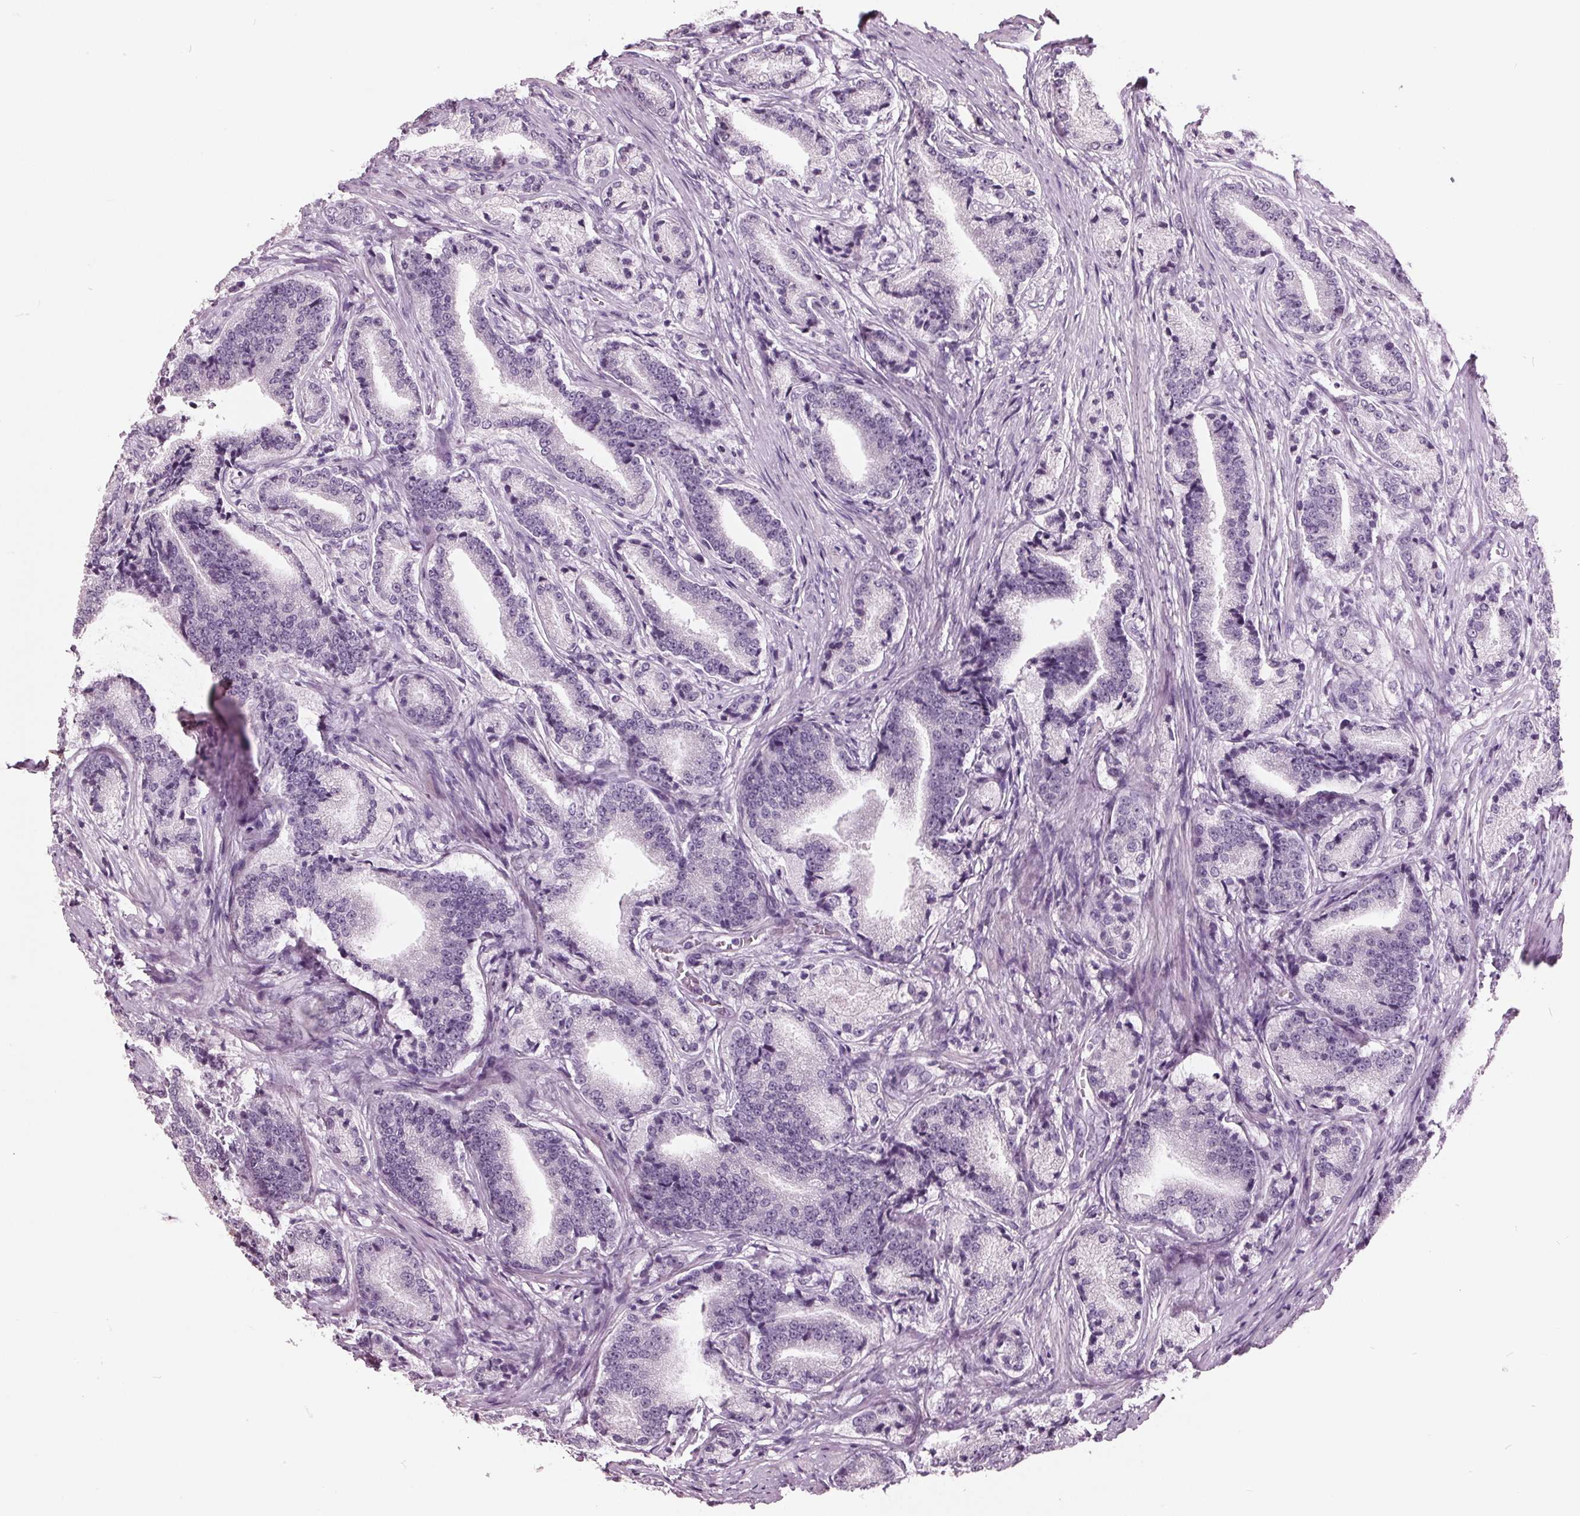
{"staining": {"intensity": "negative", "quantity": "none", "location": "none"}, "tissue": "prostate cancer", "cell_type": "Tumor cells", "image_type": "cancer", "snomed": [{"axis": "morphology", "description": "Adenocarcinoma, High grade"}, {"axis": "topography", "description": "Prostate and seminal vesicle, NOS"}], "caption": "This is an IHC micrograph of prostate adenocarcinoma (high-grade). There is no expression in tumor cells.", "gene": "AMBP", "patient": {"sex": "male", "age": 61}}